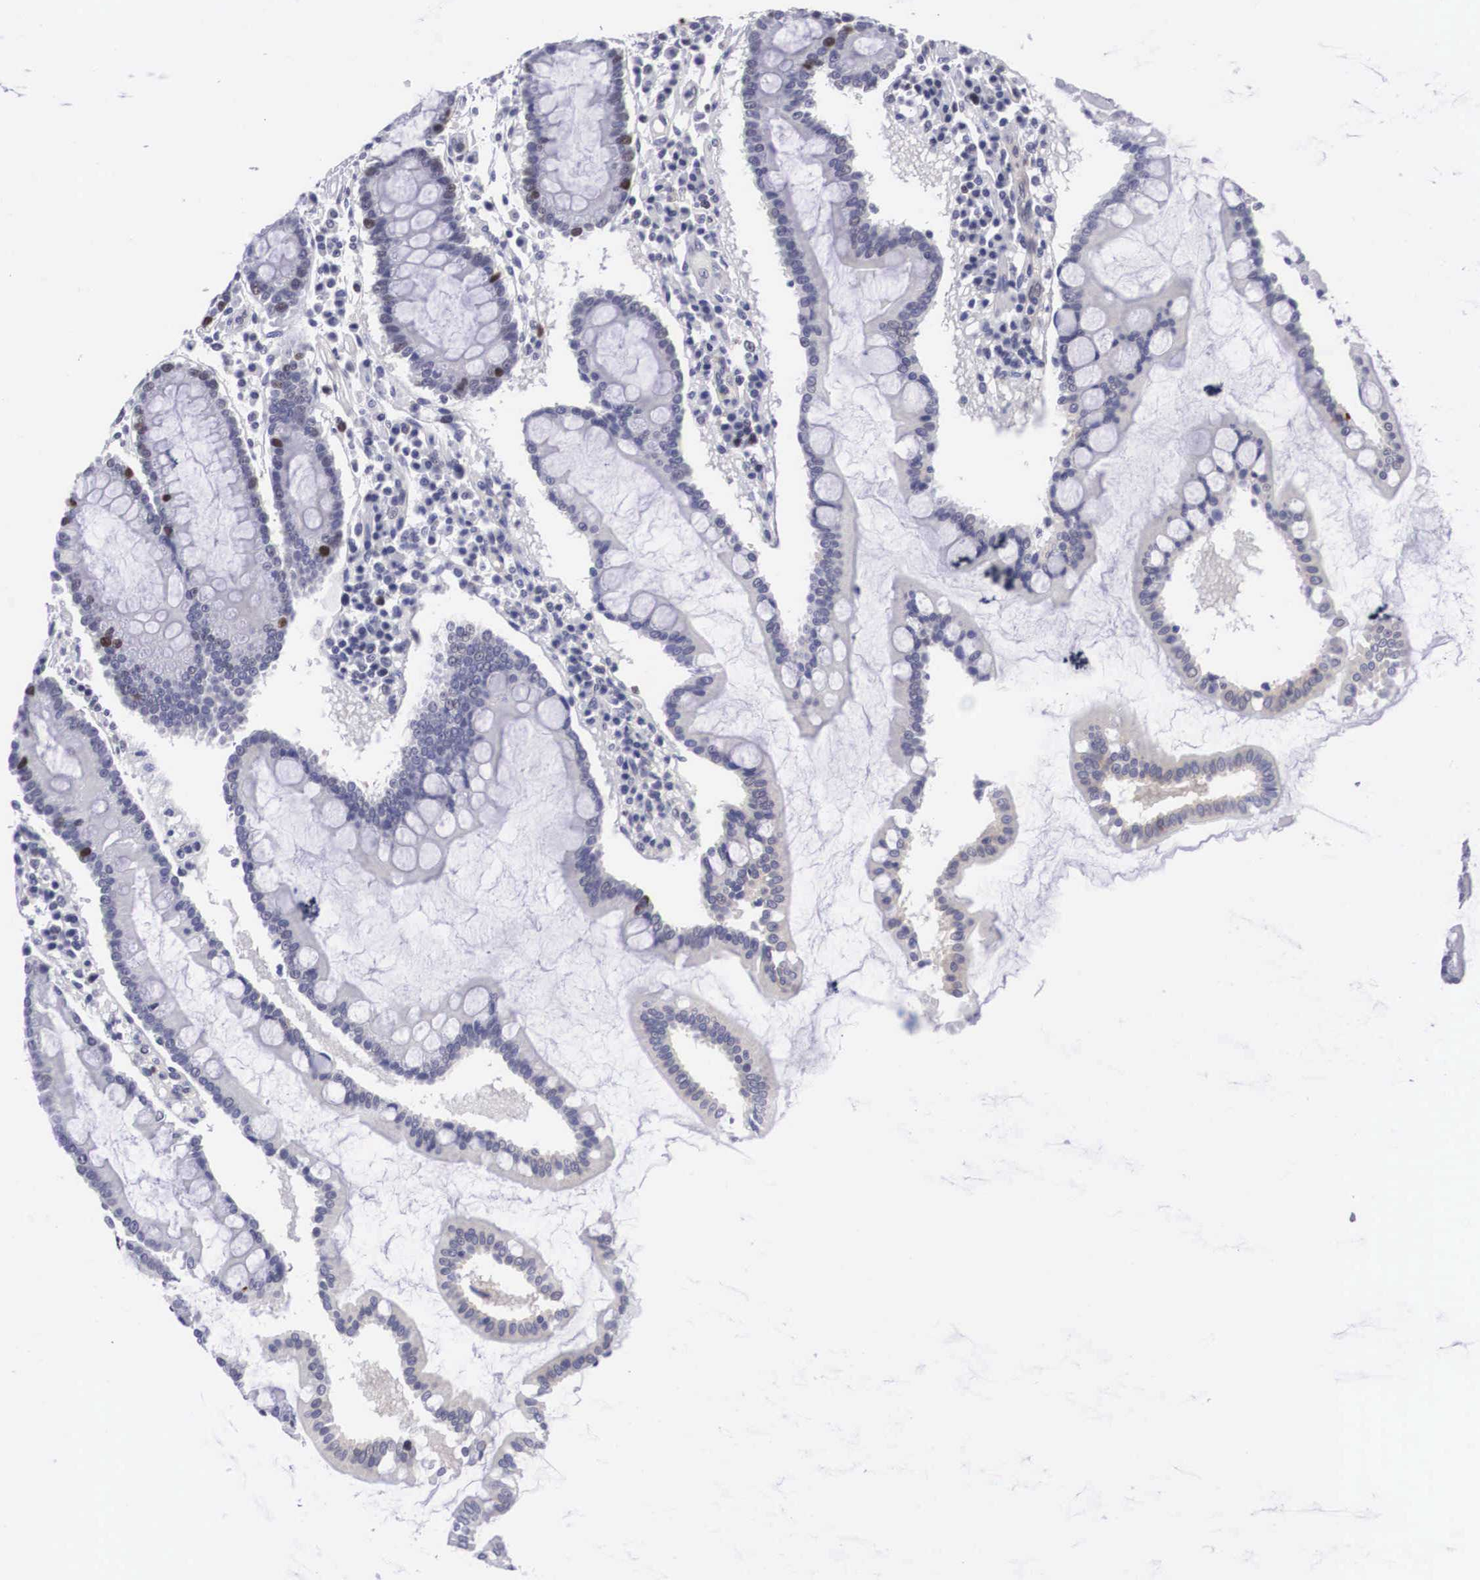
{"staining": {"intensity": "strong", "quantity": "<25%", "location": "nuclear"}, "tissue": "duodenum", "cell_type": "Glandular cells", "image_type": "normal", "snomed": [{"axis": "morphology", "description": "Normal tissue, NOS"}, {"axis": "topography", "description": "Duodenum"}], "caption": "High-magnification brightfield microscopy of normal duodenum stained with DAB (3,3'-diaminobenzidine) (brown) and counterstained with hematoxylin (blue). glandular cells exhibit strong nuclear positivity is identified in about<25% of cells. Using DAB (brown) and hematoxylin (blue) stains, captured at high magnification using brightfield microscopy.", "gene": "MAST4", "patient": {"sex": "male", "age": 73}}